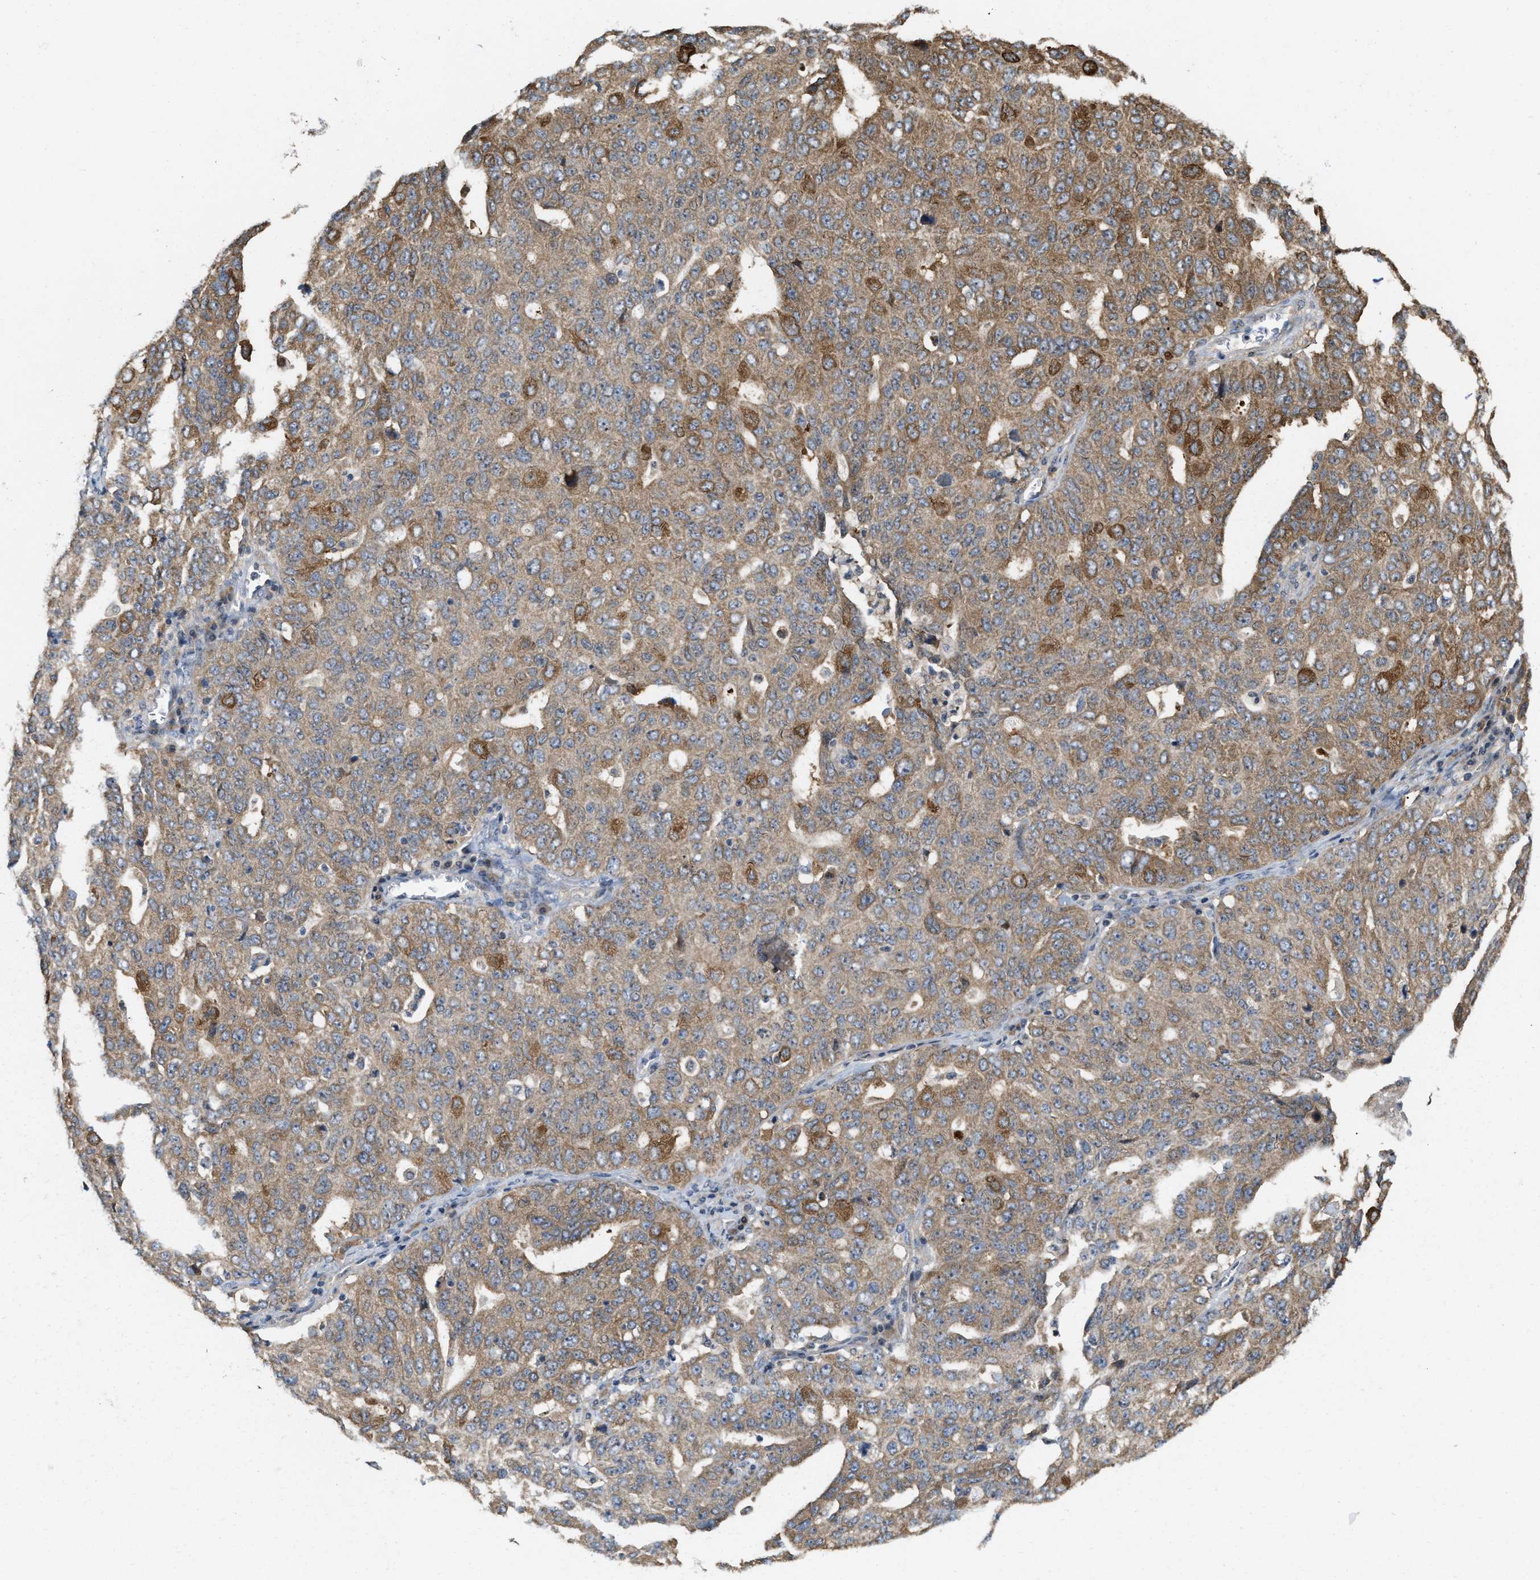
{"staining": {"intensity": "moderate", "quantity": ">75%", "location": "cytoplasmic/membranous"}, "tissue": "ovarian cancer", "cell_type": "Tumor cells", "image_type": "cancer", "snomed": [{"axis": "morphology", "description": "Carcinoma, endometroid"}, {"axis": "topography", "description": "Ovary"}], "caption": "There is medium levels of moderate cytoplasmic/membranous expression in tumor cells of ovarian endometroid carcinoma, as demonstrated by immunohistochemical staining (brown color).", "gene": "CSNK1A1", "patient": {"sex": "female", "age": 62}}